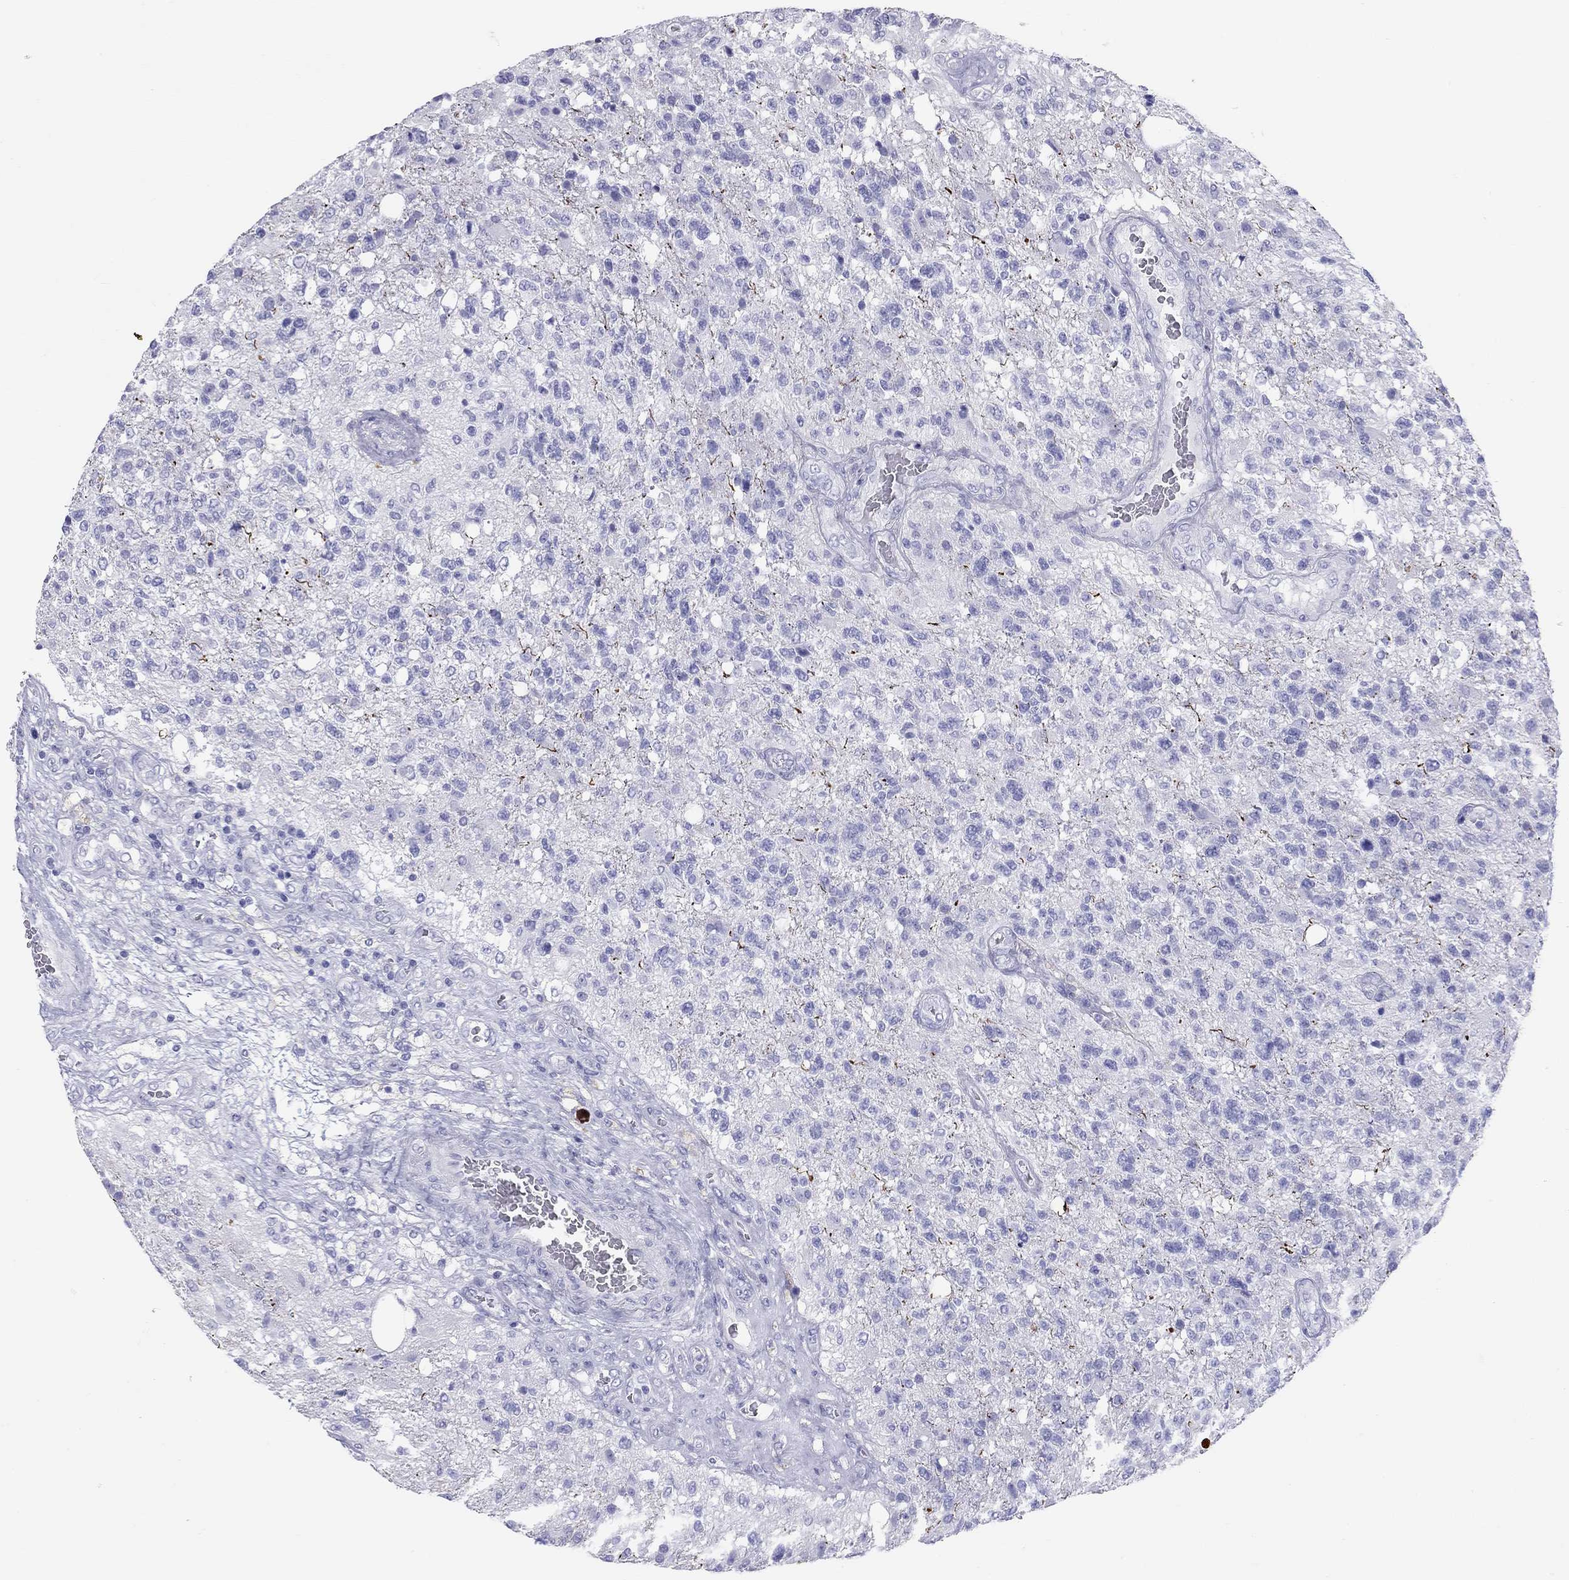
{"staining": {"intensity": "negative", "quantity": "none", "location": "none"}, "tissue": "glioma", "cell_type": "Tumor cells", "image_type": "cancer", "snomed": [{"axis": "morphology", "description": "Glioma, malignant, High grade"}, {"axis": "topography", "description": "Brain"}], "caption": "There is no significant expression in tumor cells of glioma.", "gene": "HLA-DQB2", "patient": {"sex": "male", "age": 56}}